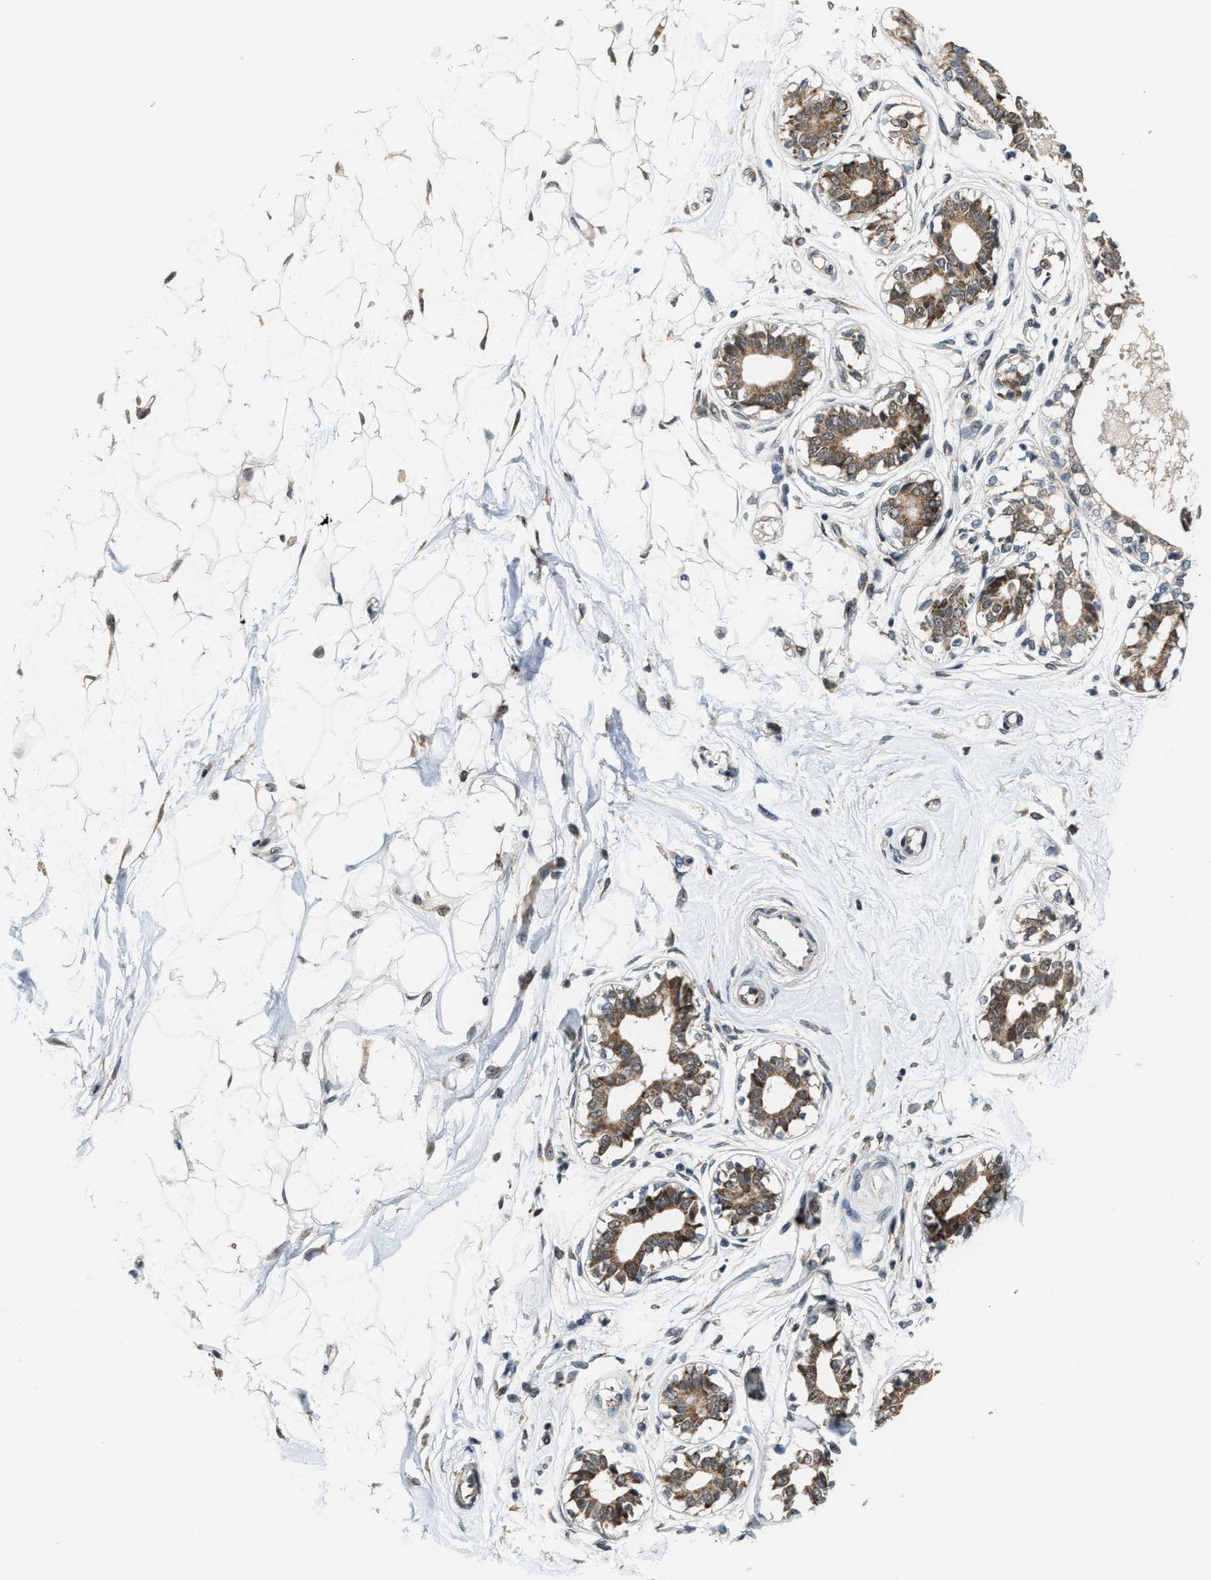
{"staining": {"intensity": "negative", "quantity": "none", "location": "none"}, "tissue": "breast", "cell_type": "Adipocytes", "image_type": "normal", "snomed": [{"axis": "morphology", "description": "Normal tissue, NOS"}, {"axis": "topography", "description": "Breast"}], "caption": "An image of breast stained for a protein demonstrates no brown staining in adipocytes. (Immunohistochemistry, brightfield microscopy, high magnification).", "gene": "KIF24", "patient": {"sex": "female", "age": 45}}